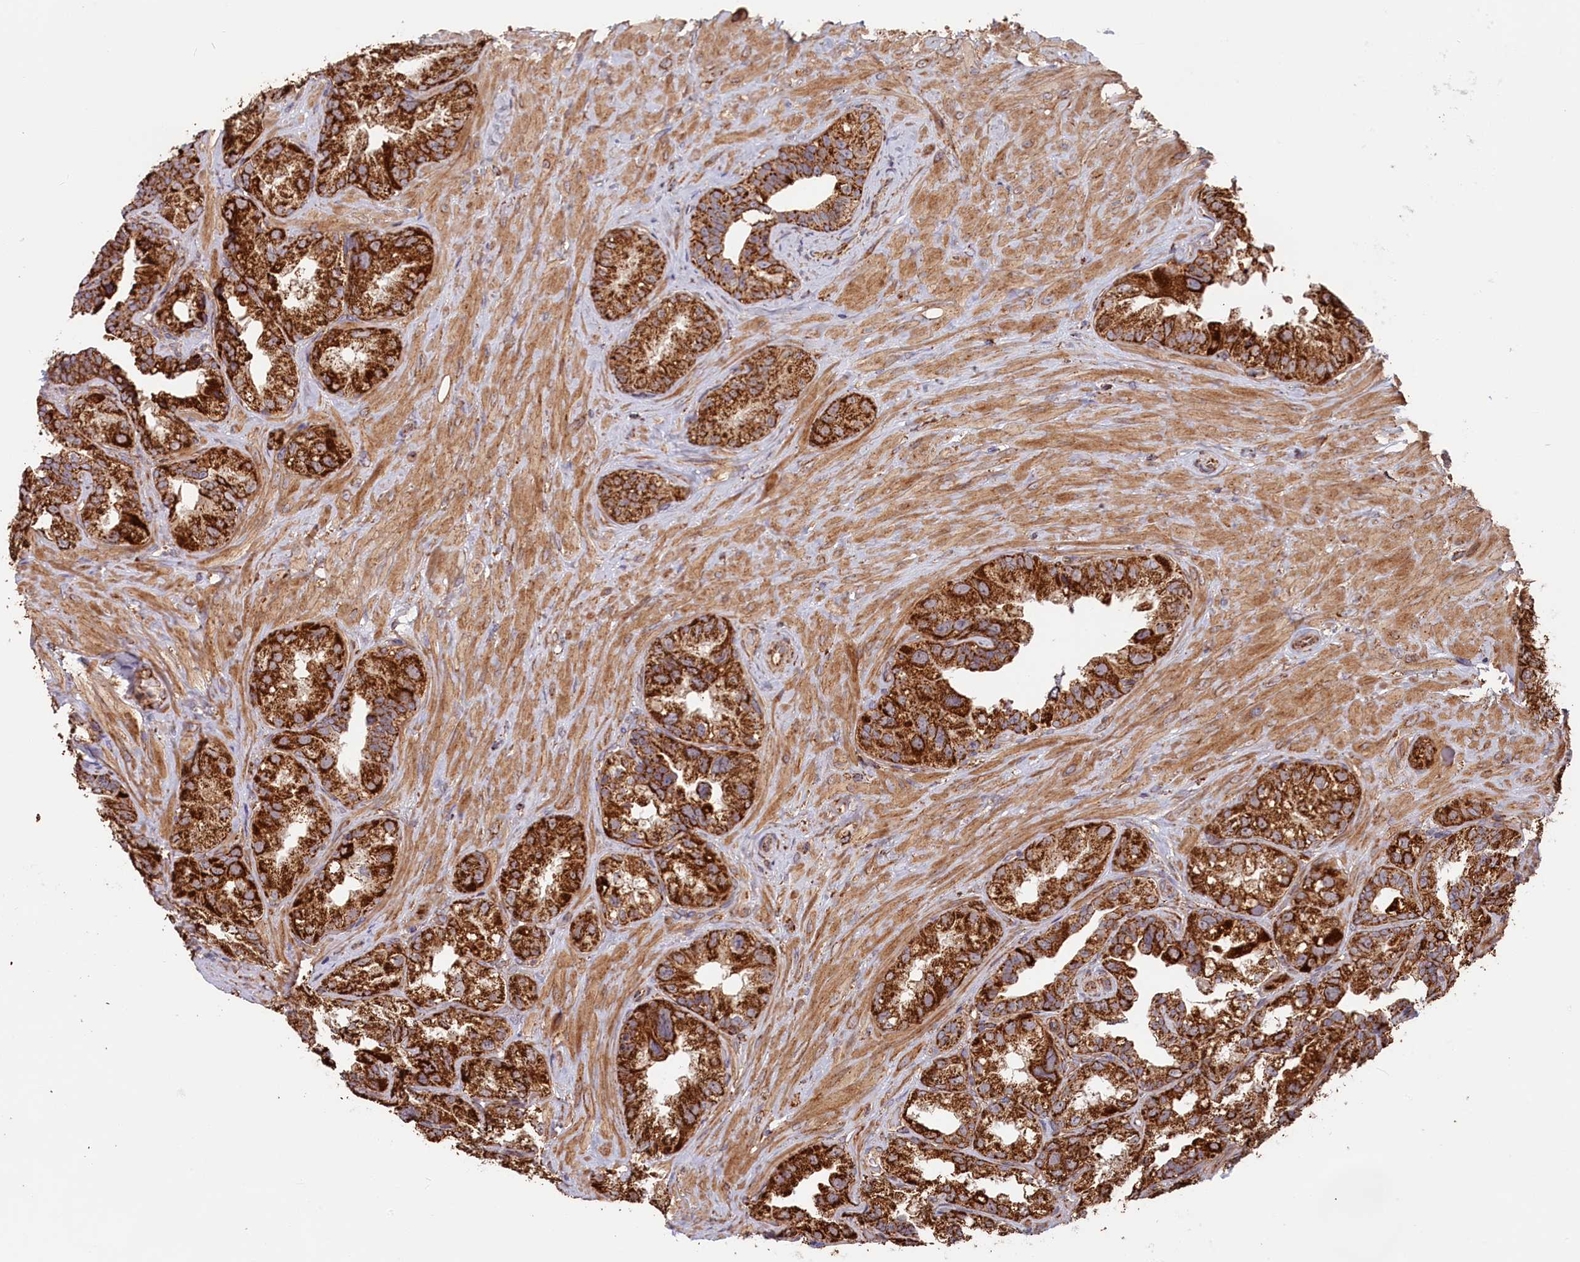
{"staining": {"intensity": "strong", "quantity": ">75%", "location": "cytoplasmic/membranous"}, "tissue": "seminal vesicle", "cell_type": "Glandular cells", "image_type": "normal", "snomed": [{"axis": "morphology", "description": "Normal tissue, NOS"}, {"axis": "topography", "description": "Seminal veicle"}, {"axis": "topography", "description": "Peripheral nerve tissue"}], "caption": "Glandular cells display strong cytoplasmic/membranous staining in approximately >75% of cells in normal seminal vesicle. (IHC, brightfield microscopy, high magnification).", "gene": "MACROD1", "patient": {"sex": "male", "age": 67}}